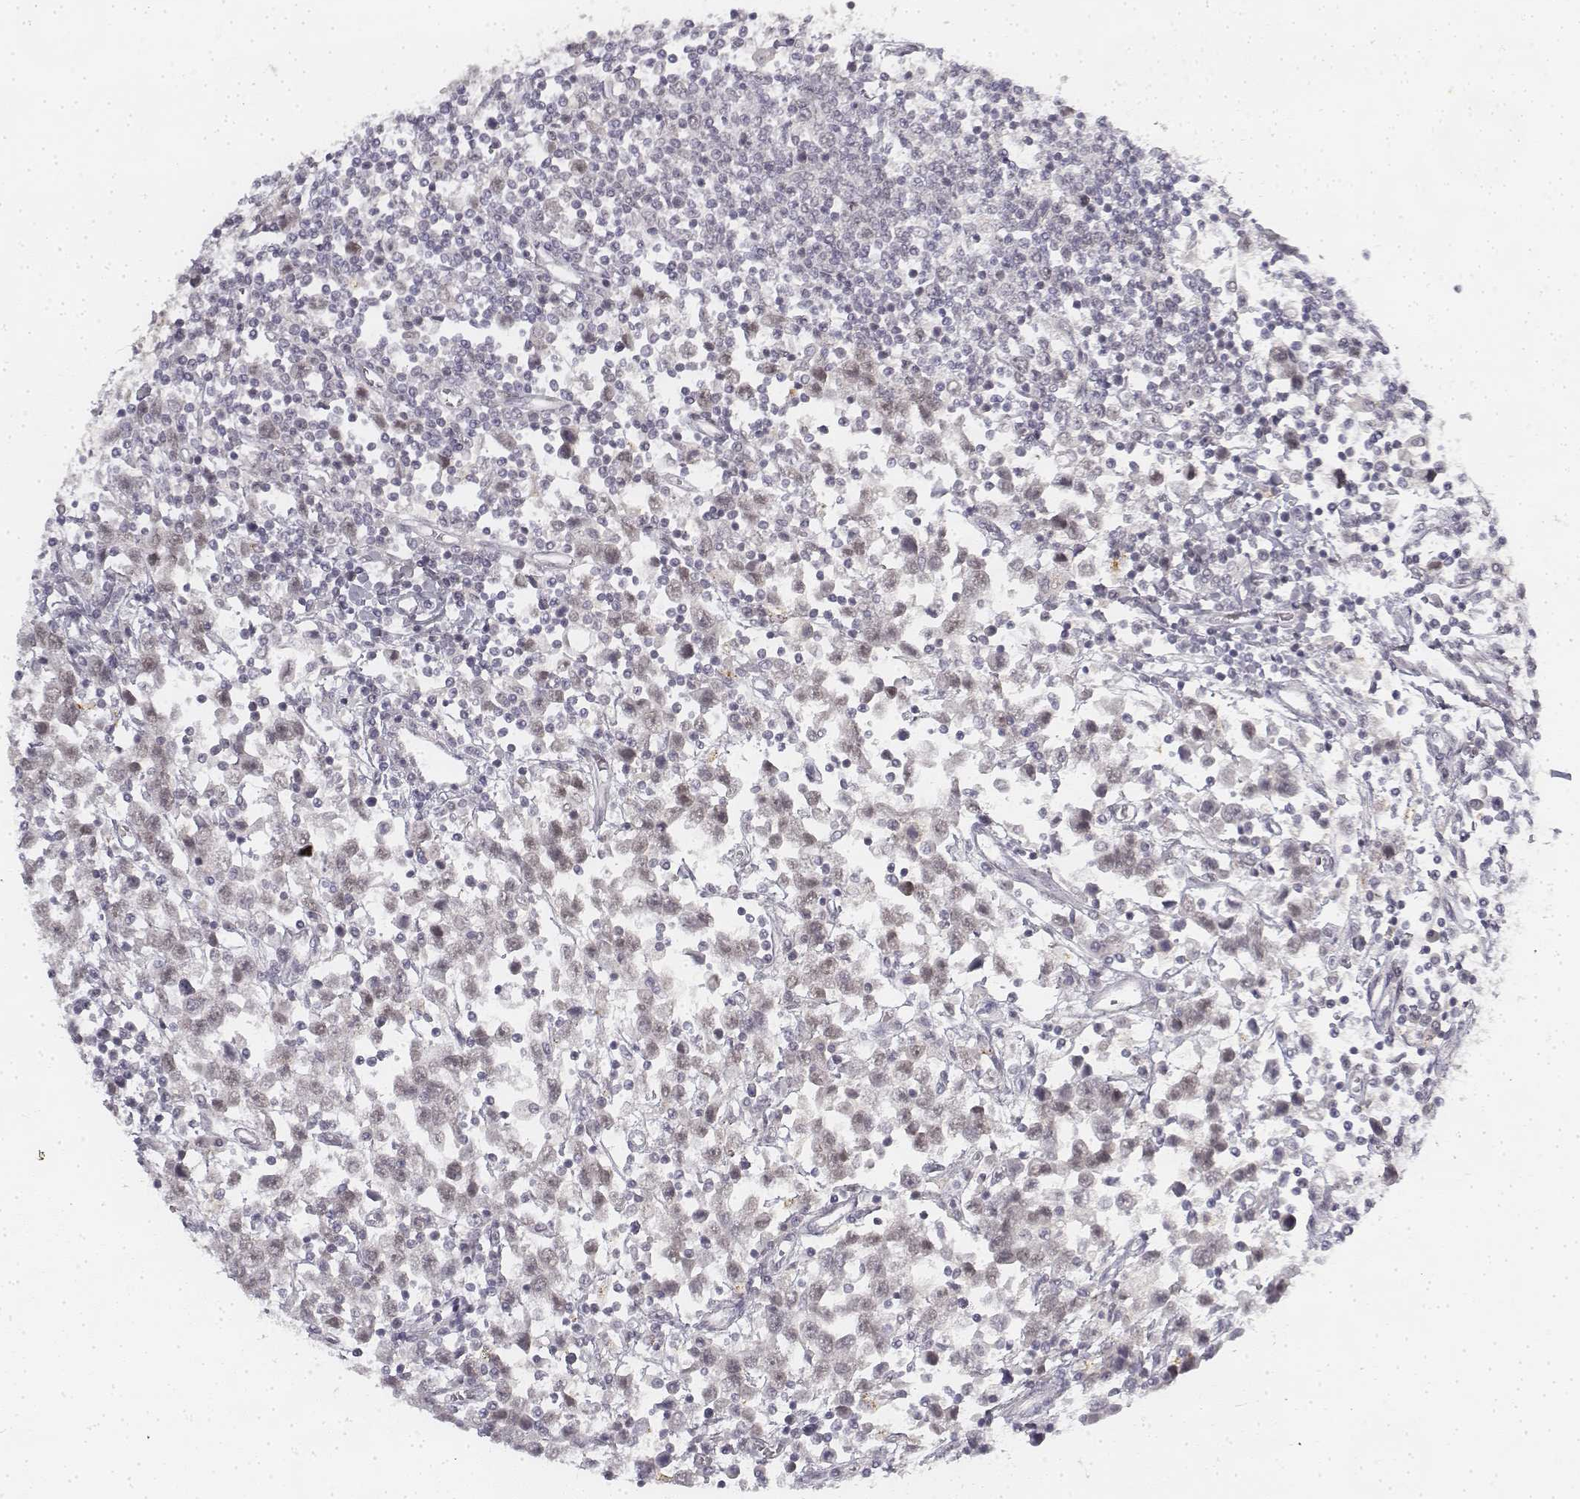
{"staining": {"intensity": "negative", "quantity": "none", "location": "none"}, "tissue": "testis cancer", "cell_type": "Tumor cells", "image_type": "cancer", "snomed": [{"axis": "morphology", "description": "Seminoma, NOS"}, {"axis": "topography", "description": "Testis"}], "caption": "Immunohistochemical staining of human seminoma (testis) demonstrates no significant staining in tumor cells.", "gene": "KRT84", "patient": {"sex": "male", "age": 34}}